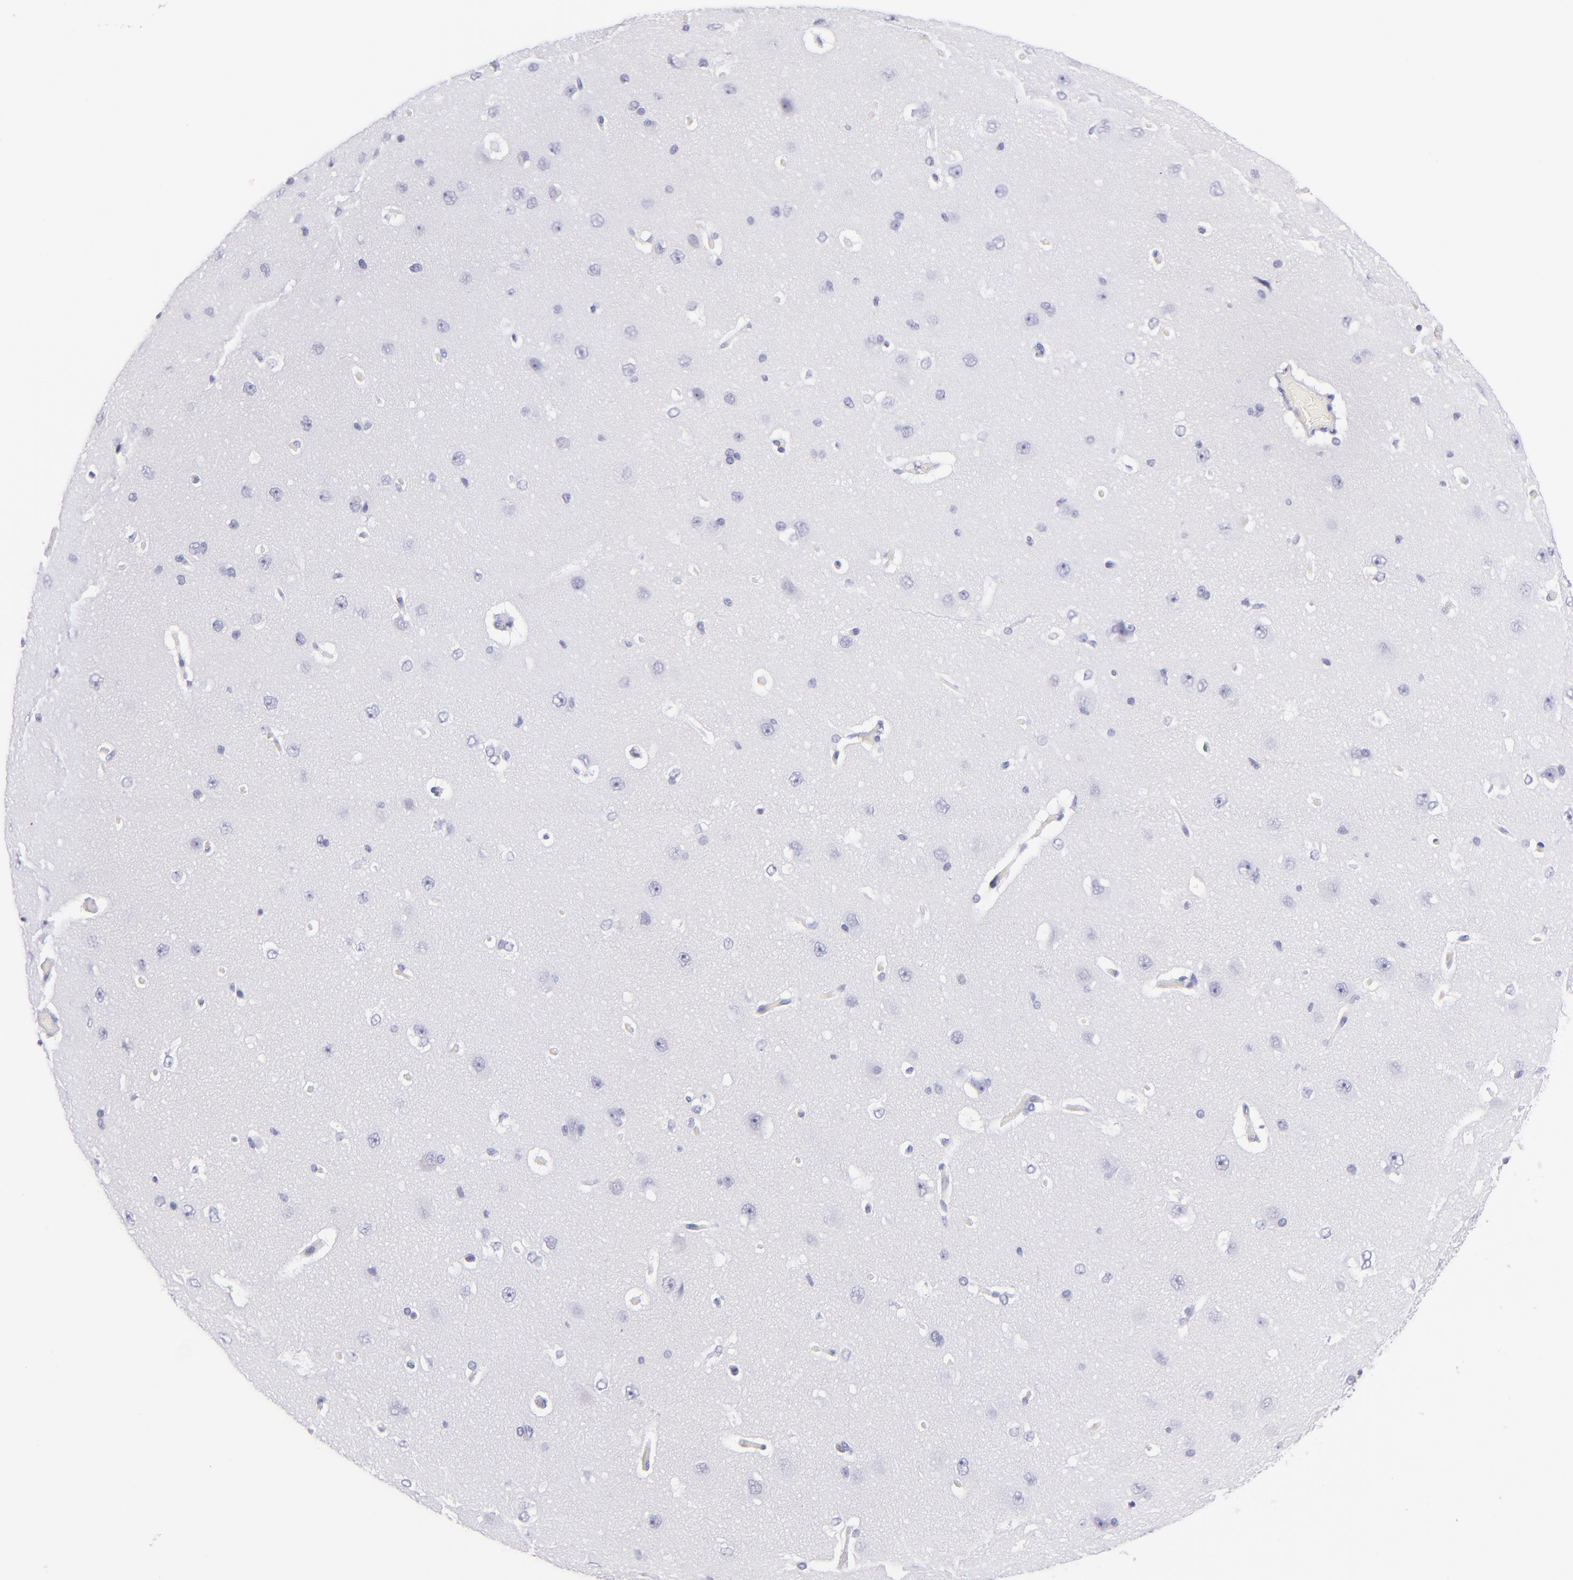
{"staining": {"intensity": "negative", "quantity": "none", "location": "none"}, "tissue": "cerebral cortex", "cell_type": "Endothelial cells", "image_type": "normal", "snomed": [{"axis": "morphology", "description": "Normal tissue, NOS"}, {"axis": "topography", "description": "Cerebral cortex"}], "caption": "Cerebral cortex was stained to show a protein in brown. There is no significant staining in endothelial cells. The staining is performed using DAB brown chromogen with nuclei counter-stained in using hematoxylin.", "gene": "PRF1", "patient": {"sex": "female", "age": 45}}